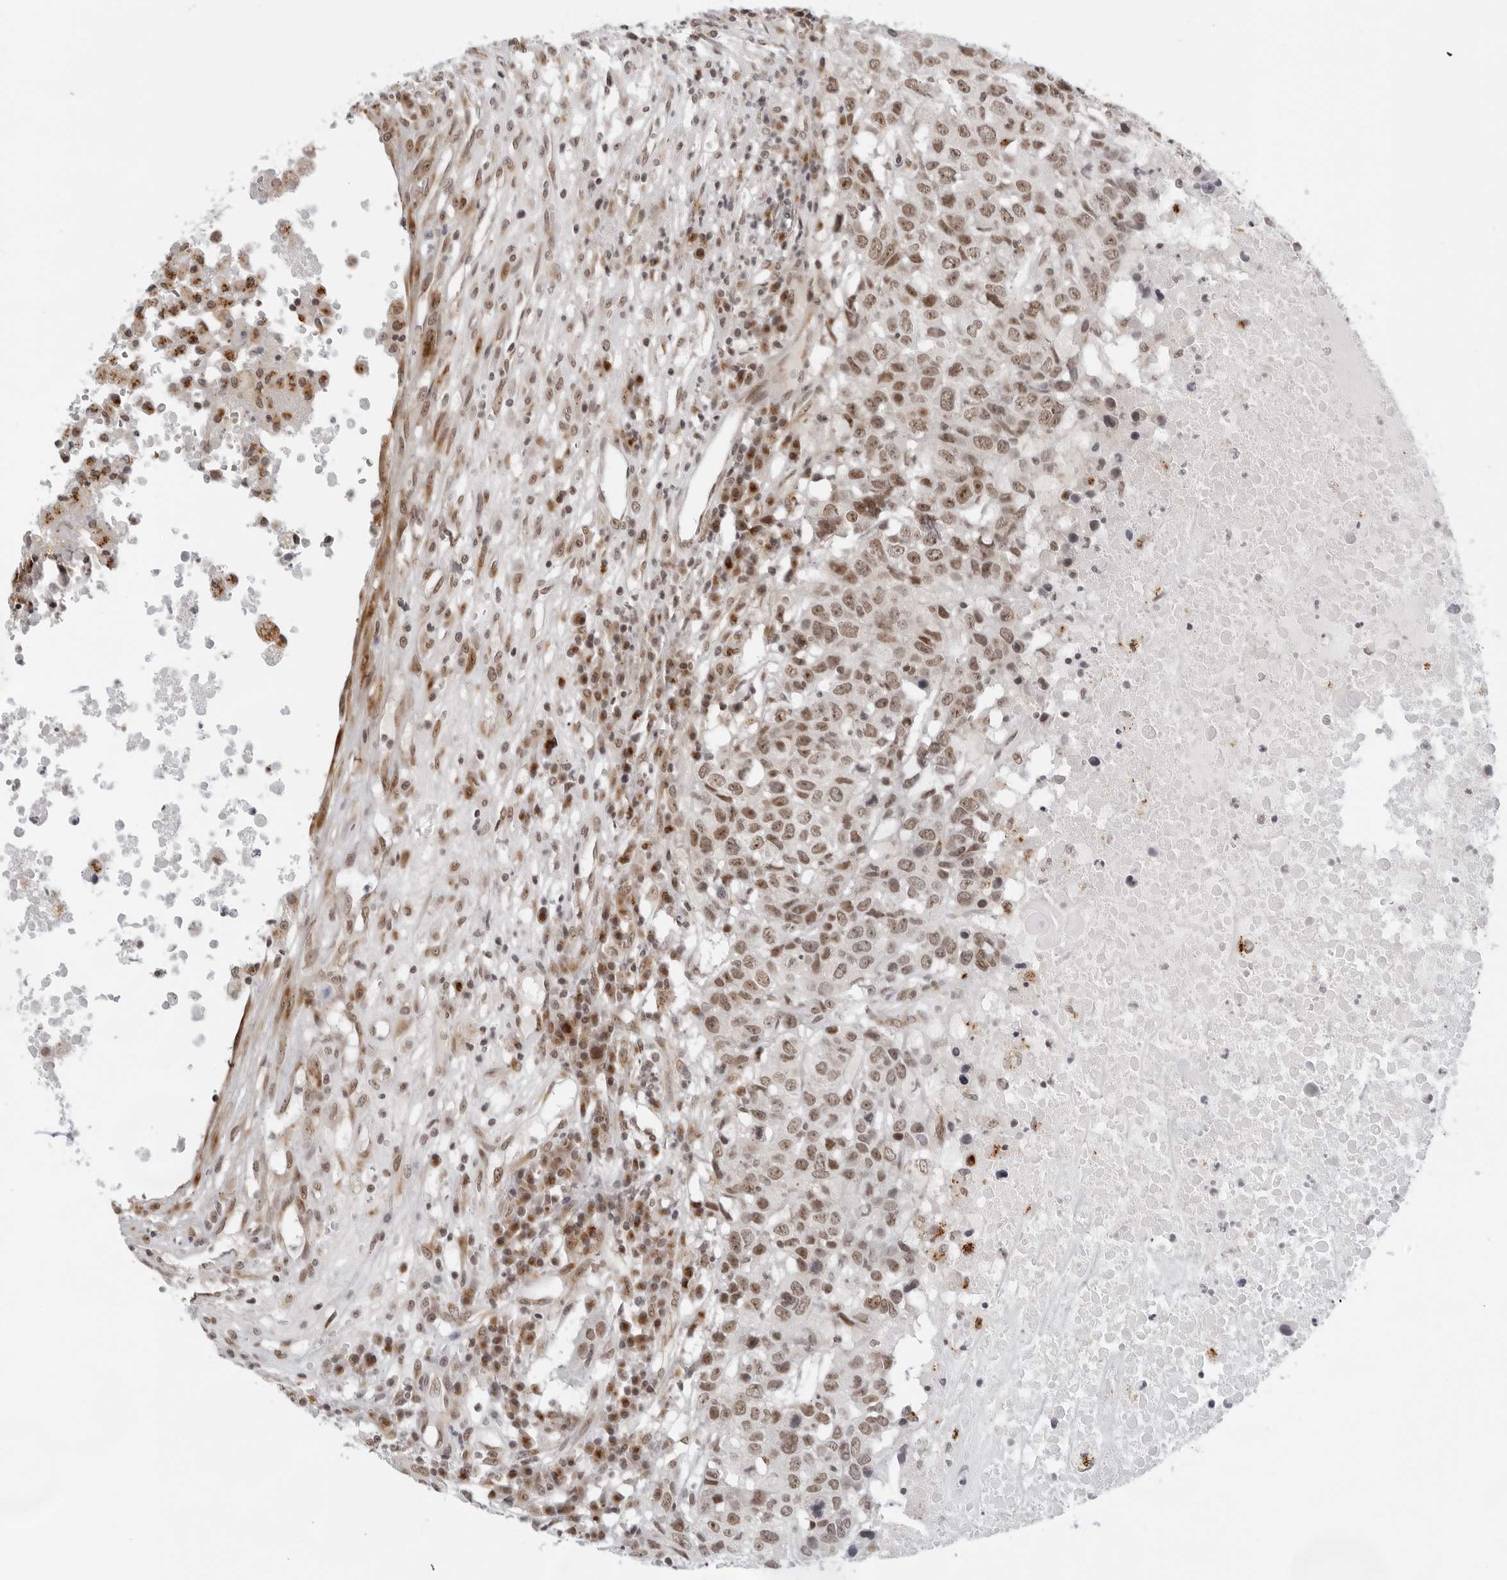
{"staining": {"intensity": "moderate", "quantity": ">75%", "location": "nuclear"}, "tissue": "head and neck cancer", "cell_type": "Tumor cells", "image_type": "cancer", "snomed": [{"axis": "morphology", "description": "Squamous cell carcinoma, NOS"}, {"axis": "topography", "description": "Head-Neck"}], "caption": "Moderate nuclear positivity for a protein is seen in about >75% of tumor cells of head and neck squamous cell carcinoma using IHC.", "gene": "TOX4", "patient": {"sex": "male", "age": 66}}